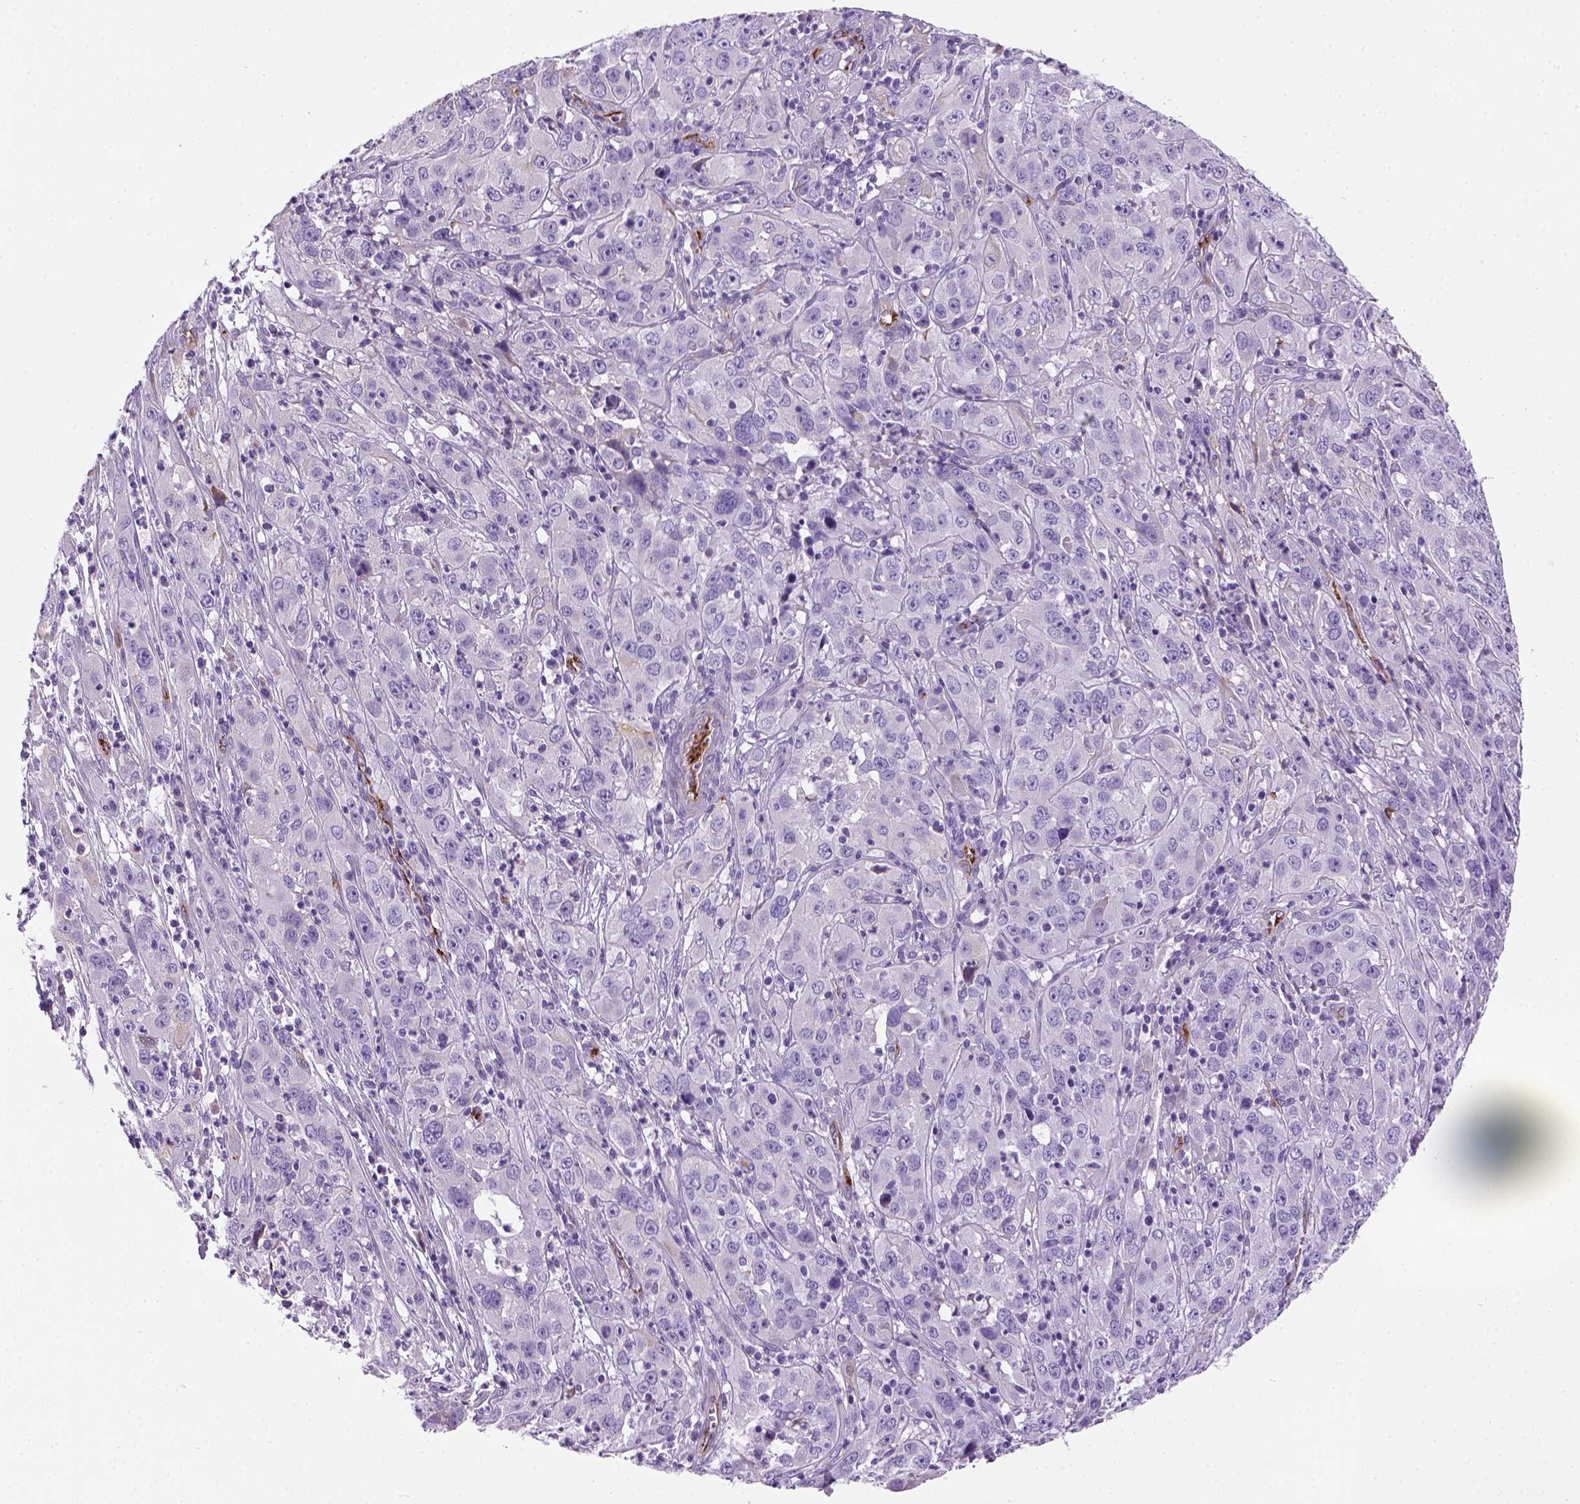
{"staining": {"intensity": "negative", "quantity": "none", "location": "none"}, "tissue": "cervical cancer", "cell_type": "Tumor cells", "image_type": "cancer", "snomed": [{"axis": "morphology", "description": "Squamous cell carcinoma, NOS"}, {"axis": "topography", "description": "Cervix"}], "caption": "Tumor cells are negative for protein expression in human cervical squamous cell carcinoma. Brightfield microscopy of immunohistochemistry stained with DAB (3,3'-diaminobenzidine) (brown) and hematoxylin (blue), captured at high magnification.", "gene": "VWF", "patient": {"sex": "female", "age": 32}}